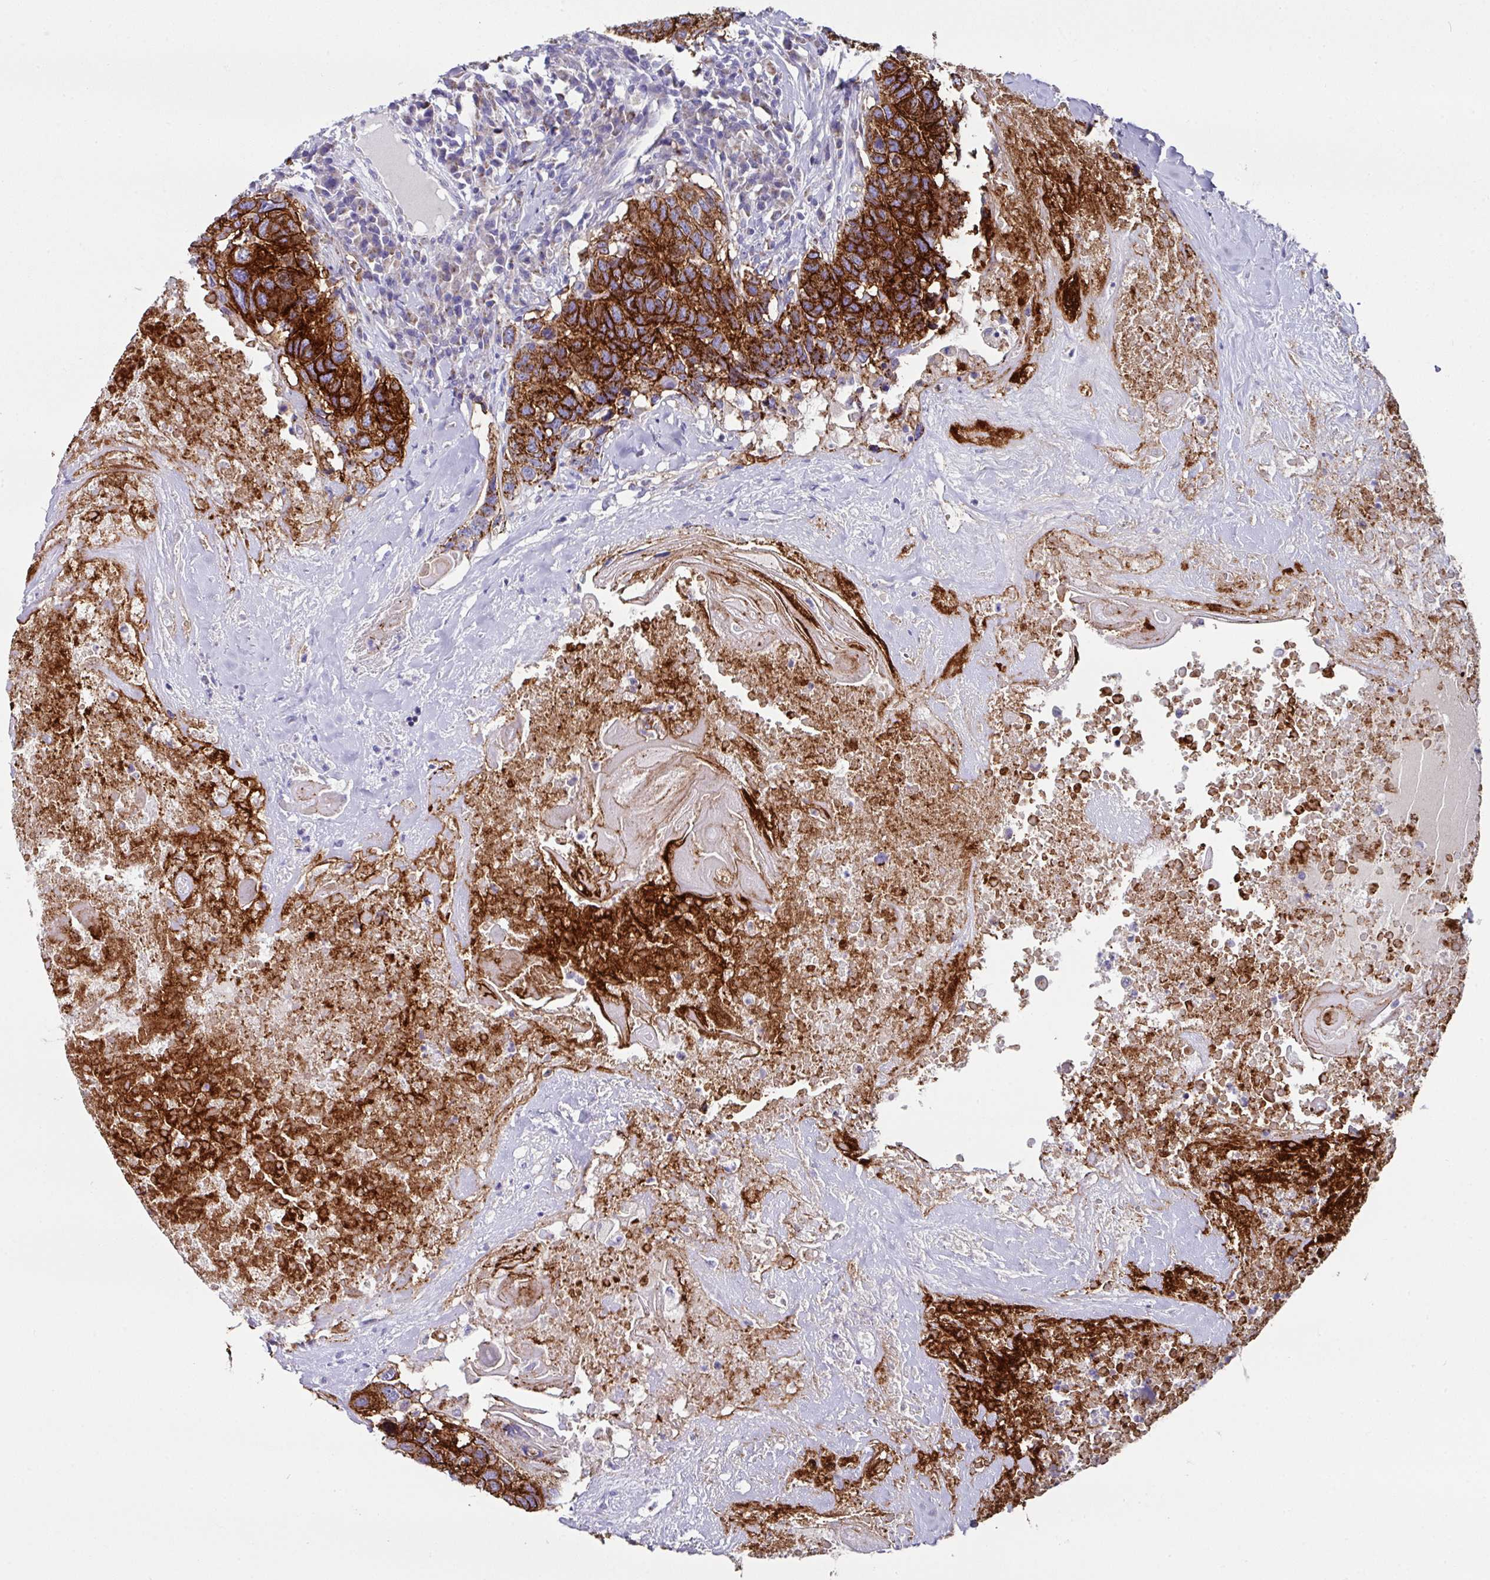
{"staining": {"intensity": "strong", "quantity": ">75%", "location": "cytoplasmic/membranous"}, "tissue": "head and neck cancer", "cell_type": "Tumor cells", "image_type": "cancer", "snomed": [{"axis": "morphology", "description": "Squamous cell carcinoma, NOS"}, {"axis": "topography", "description": "Head-Neck"}], "caption": "Squamous cell carcinoma (head and neck) tissue shows strong cytoplasmic/membranous expression in about >75% of tumor cells (DAB = brown stain, brightfield microscopy at high magnification).", "gene": "CLDN1", "patient": {"sex": "male", "age": 66}}